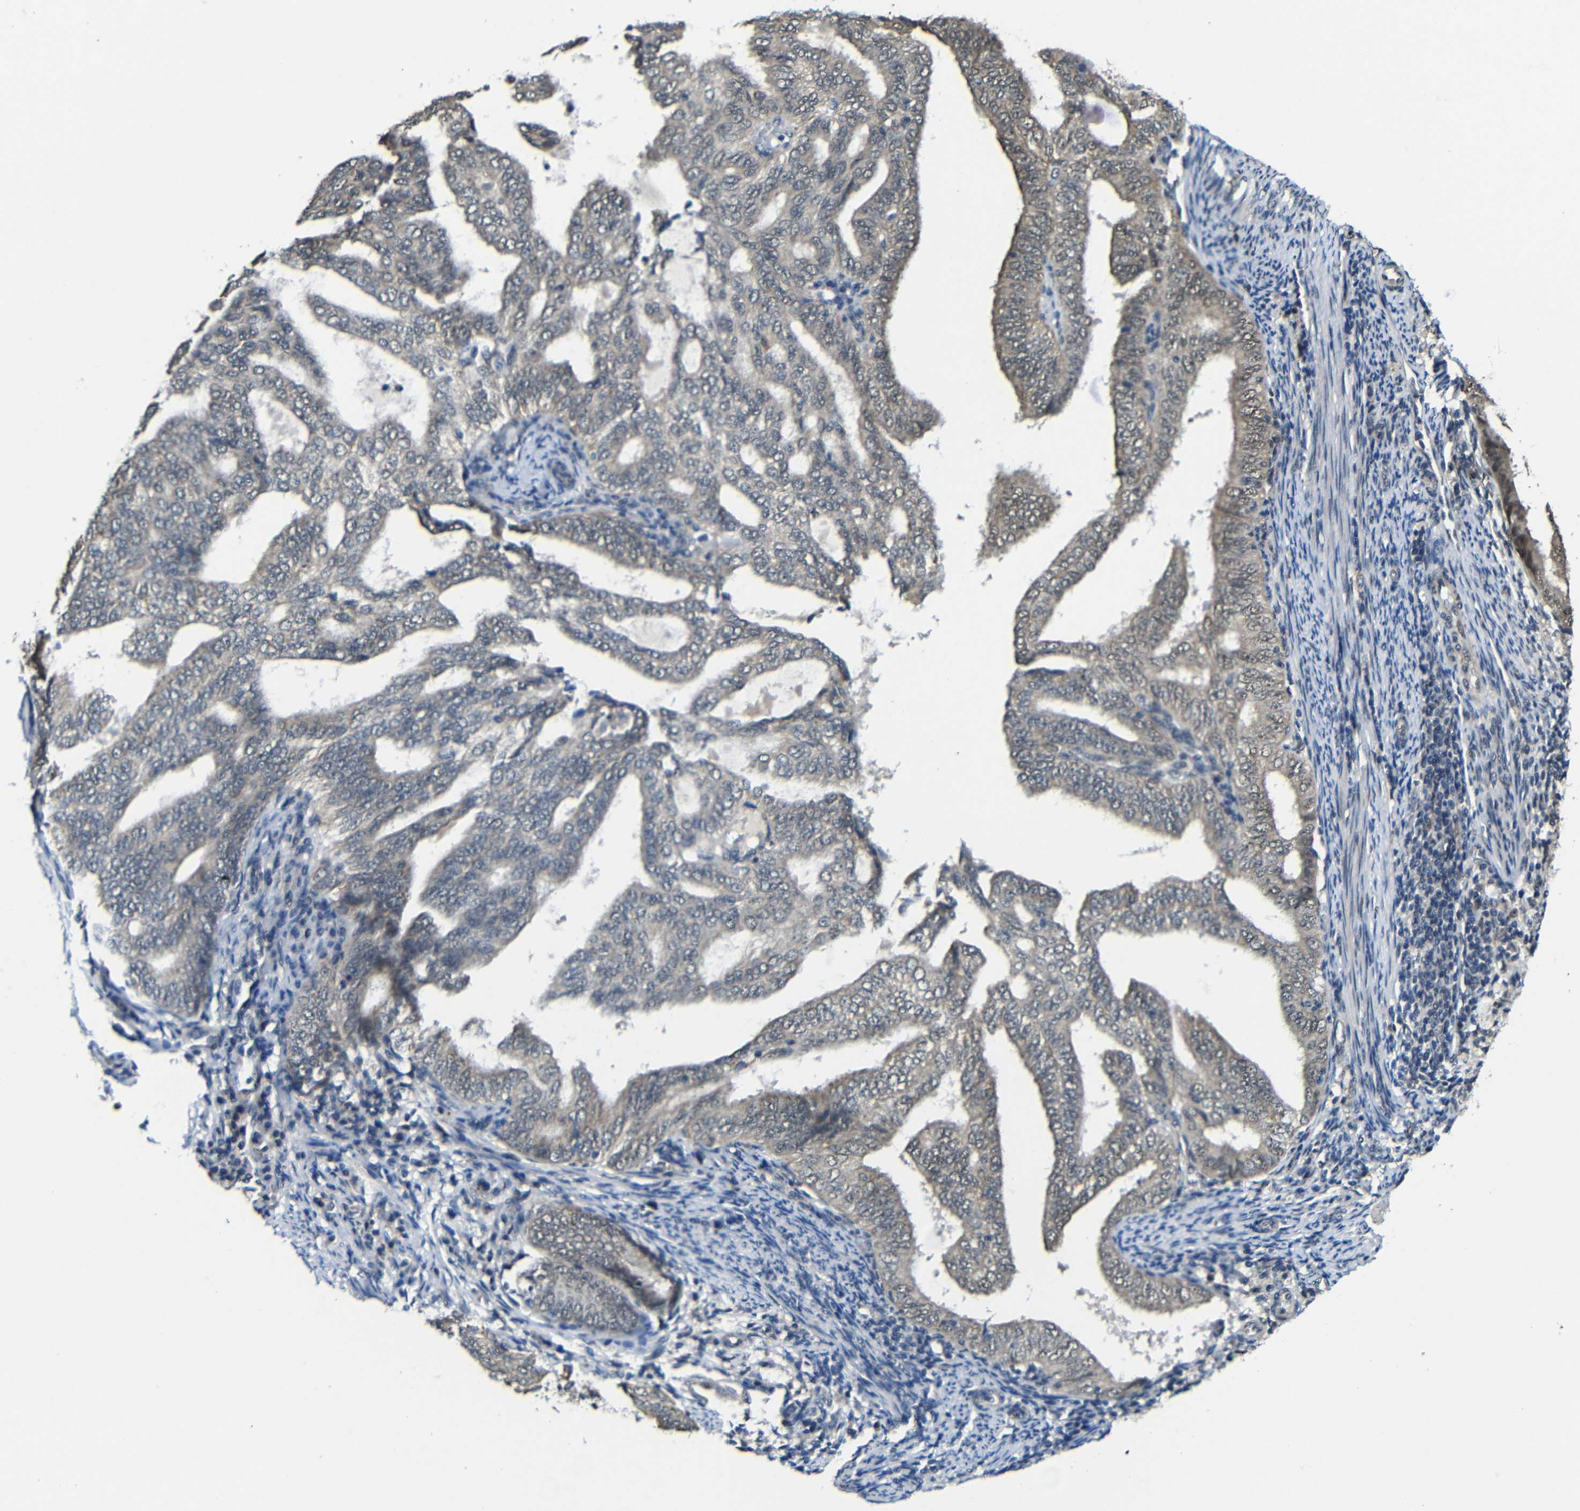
{"staining": {"intensity": "weak", "quantity": ">75%", "location": "cytoplasmic/membranous"}, "tissue": "endometrial cancer", "cell_type": "Tumor cells", "image_type": "cancer", "snomed": [{"axis": "morphology", "description": "Adenocarcinoma, NOS"}, {"axis": "topography", "description": "Endometrium"}], "caption": "Immunohistochemistry of endometrial cancer shows low levels of weak cytoplasmic/membranous positivity in approximately >75% of tumor cells.", "gene": "FAM172A", "patient": {"sex": "female", "age": 58}}